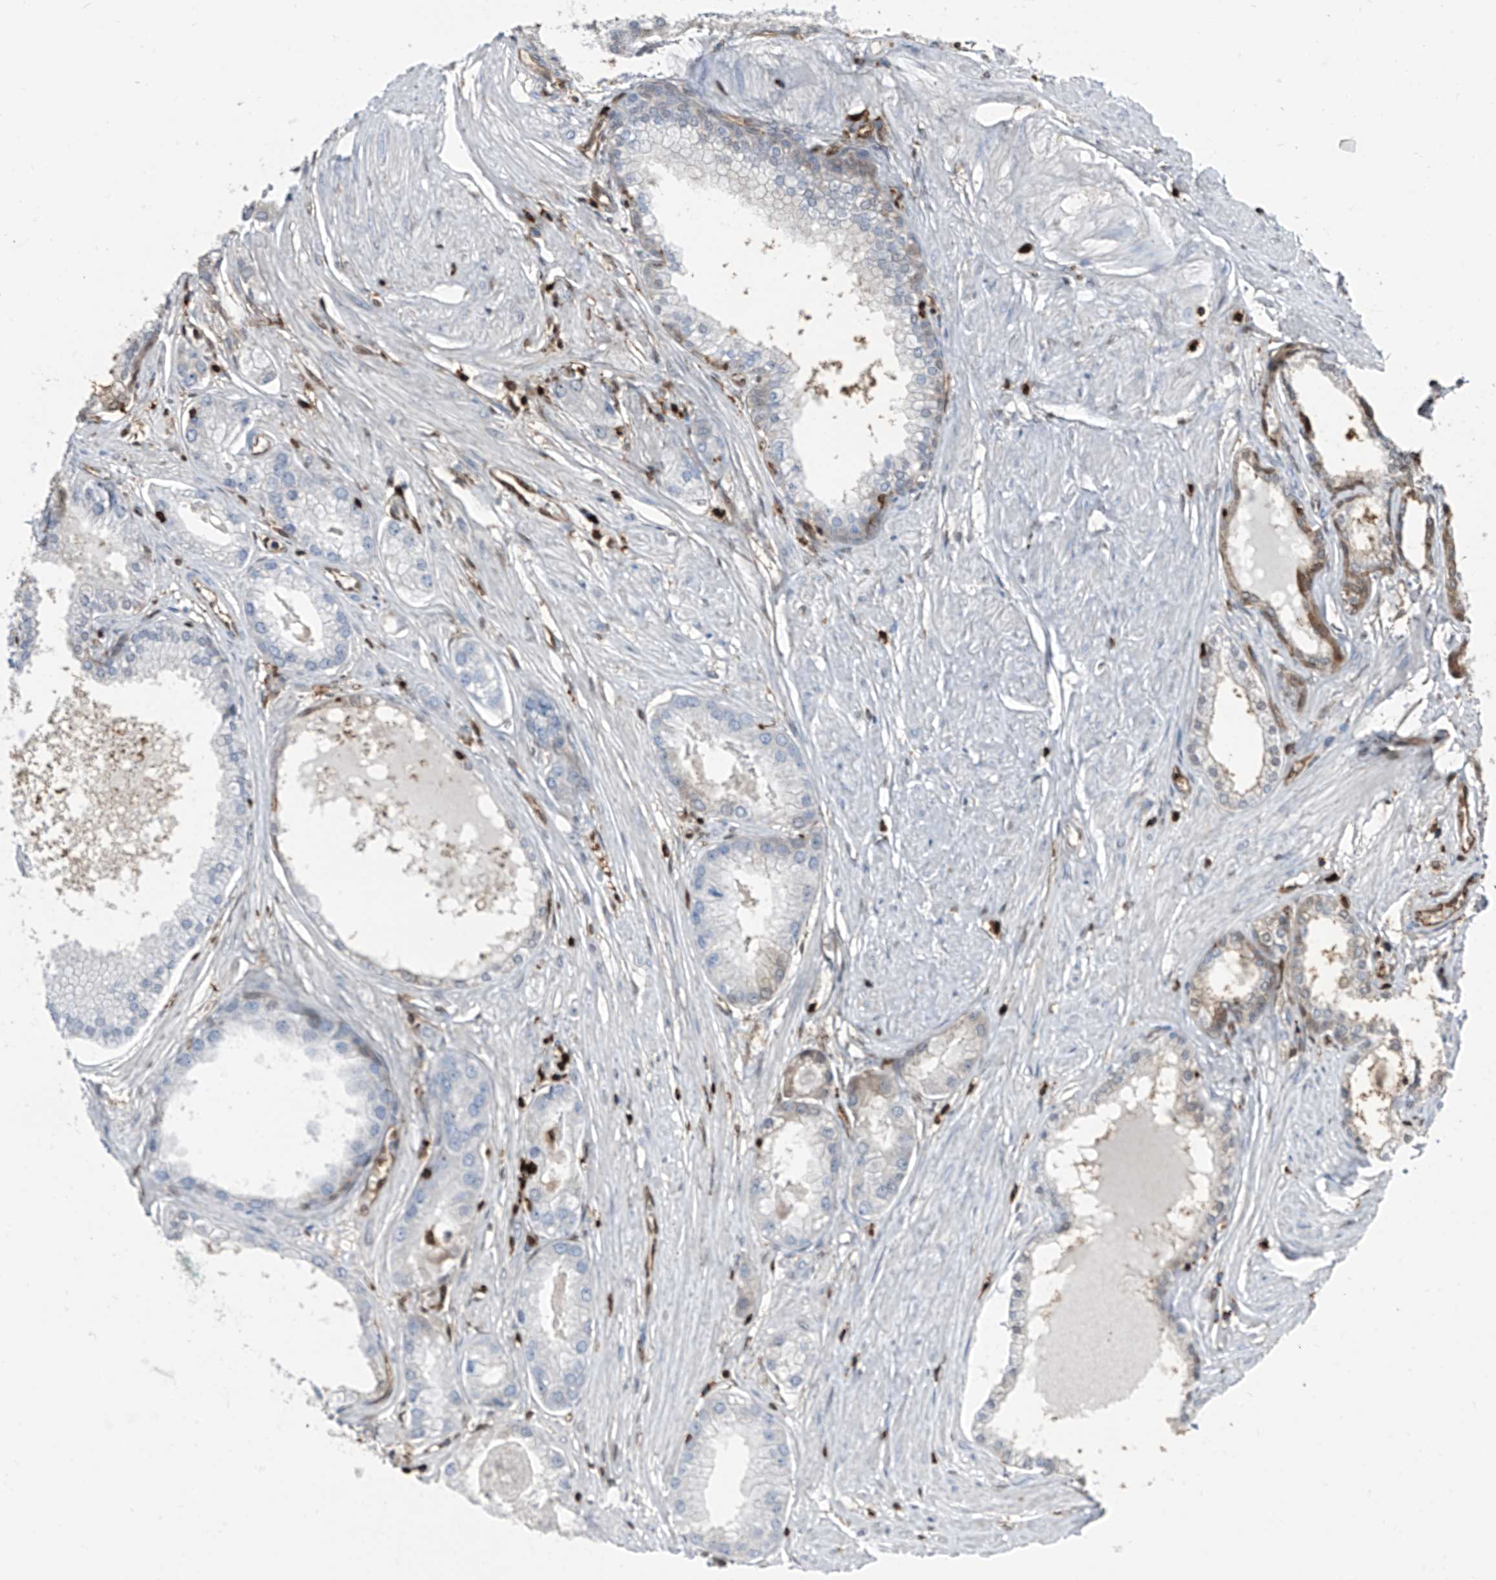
{"staining": {"intensity": "negative", "quantity": "none", "location": "none"}, "tissue": "prostate cancer", "cell_type": "Tumor cells", "image_type": "cancer", "snomed": [{"axis": "morphology", "description": "Adenocarcinoma, Low grade"}, {"axis": "topography", "description": "Prostate"}], "caption": "This is an immunohistochemistry micrograph of human prostate low-grade adenocarcinoma. There is no positivity in tumor cells.", "gene": "PSMB10", "patient": {"sex": "male", "age": 62}}